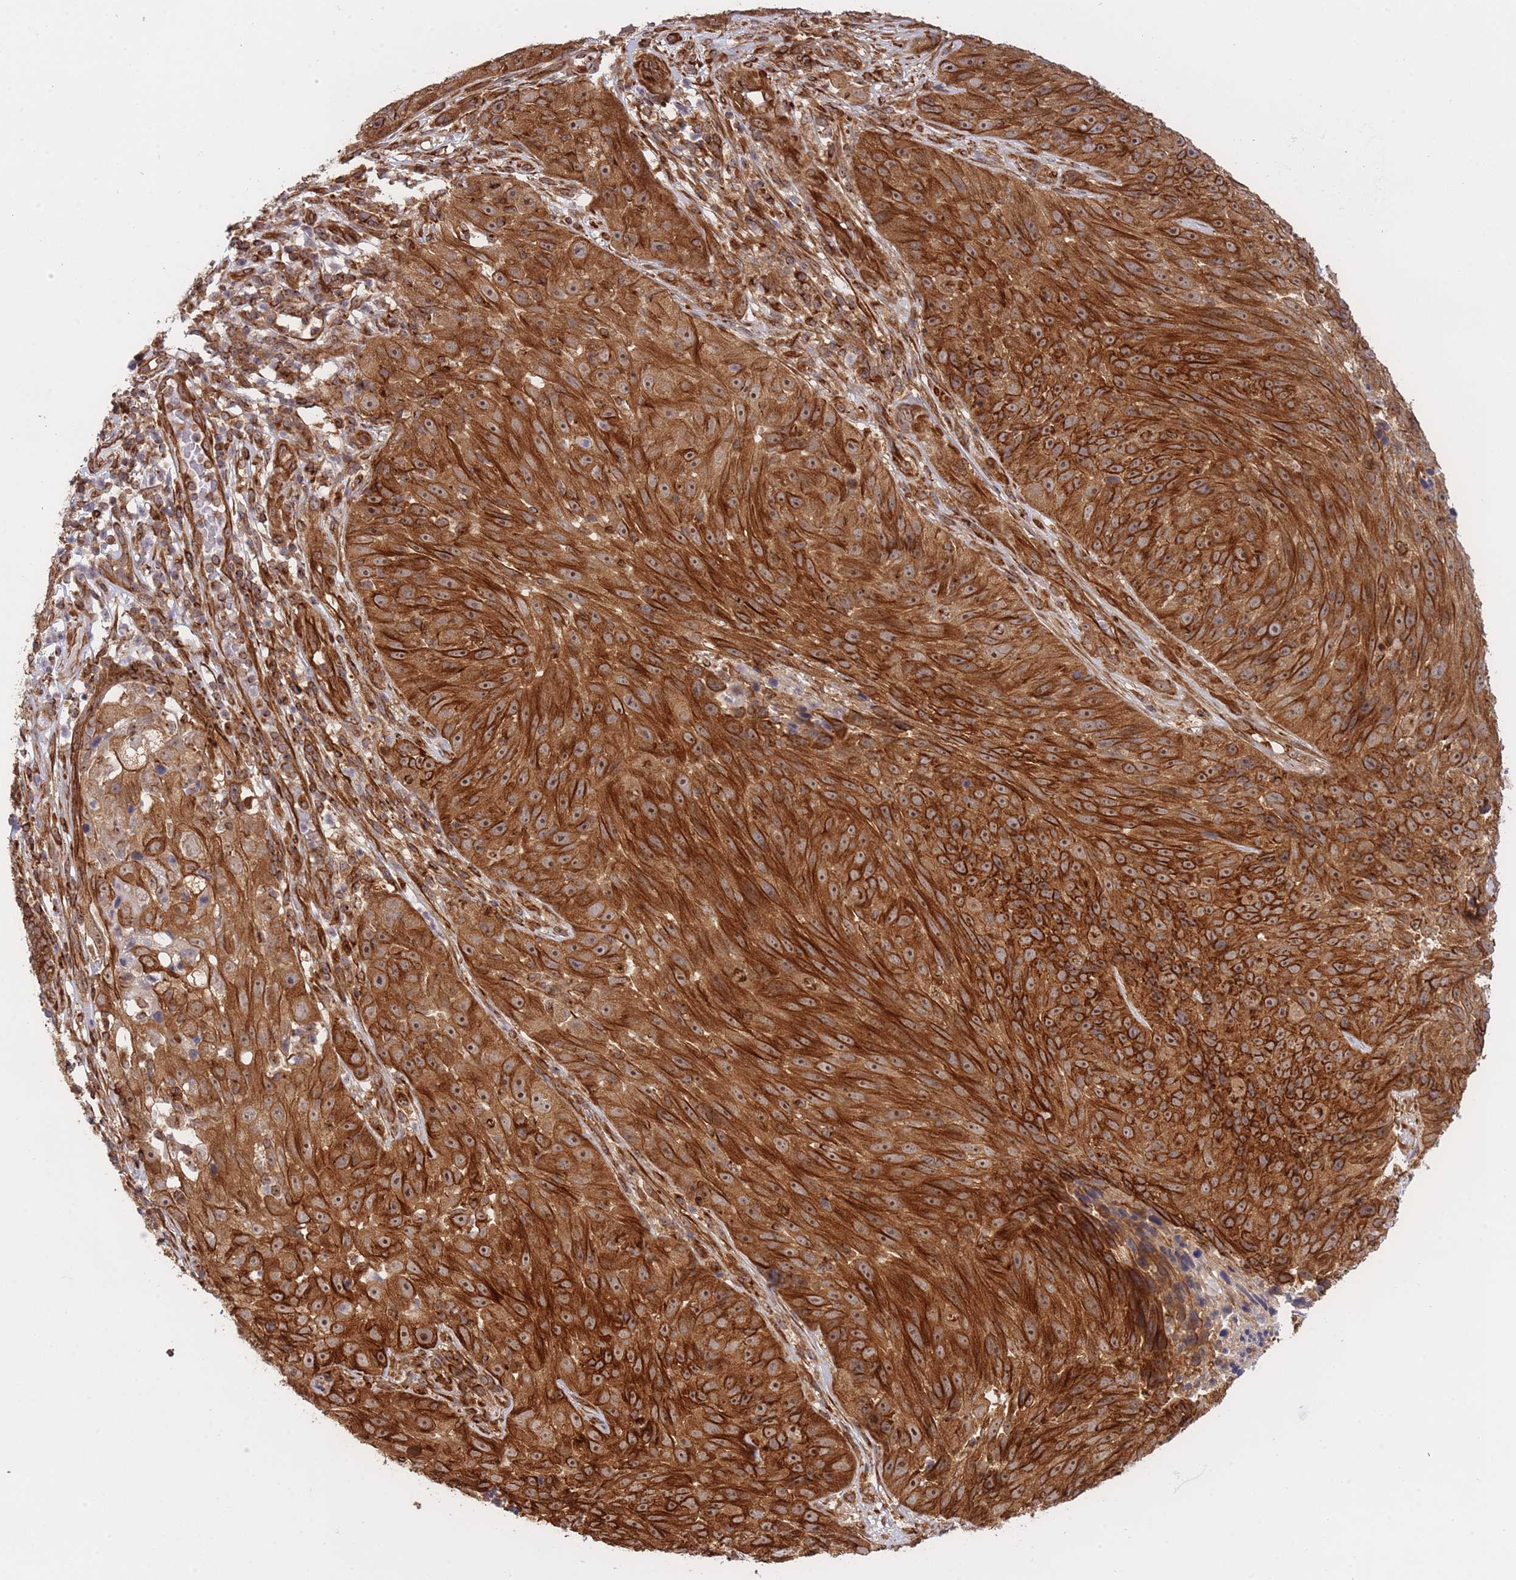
{"staining": {"intensity": "strong", "quantity": ">75%", "location": "cytoplasmic/membranous,nuclear"}, "tissue": "skin cancer", "cell_type": "Tumor cells", "image_type": "cancer", "snomed": [{"axis": "morphology", "description": "Squamous cell carcinoma, NOS"}, {"axis": "topography", "description": "Skin"}], "caption": "Immunohistochemical staining of human skin cancer (squamous cell carcinoma) displays high levels of strong cytoplasmic/membranous and nuclear protein positivity in about >75% of tumor cells.", "gene": "EXOSC8", "patient": {"sex": "female", "age": 87}}